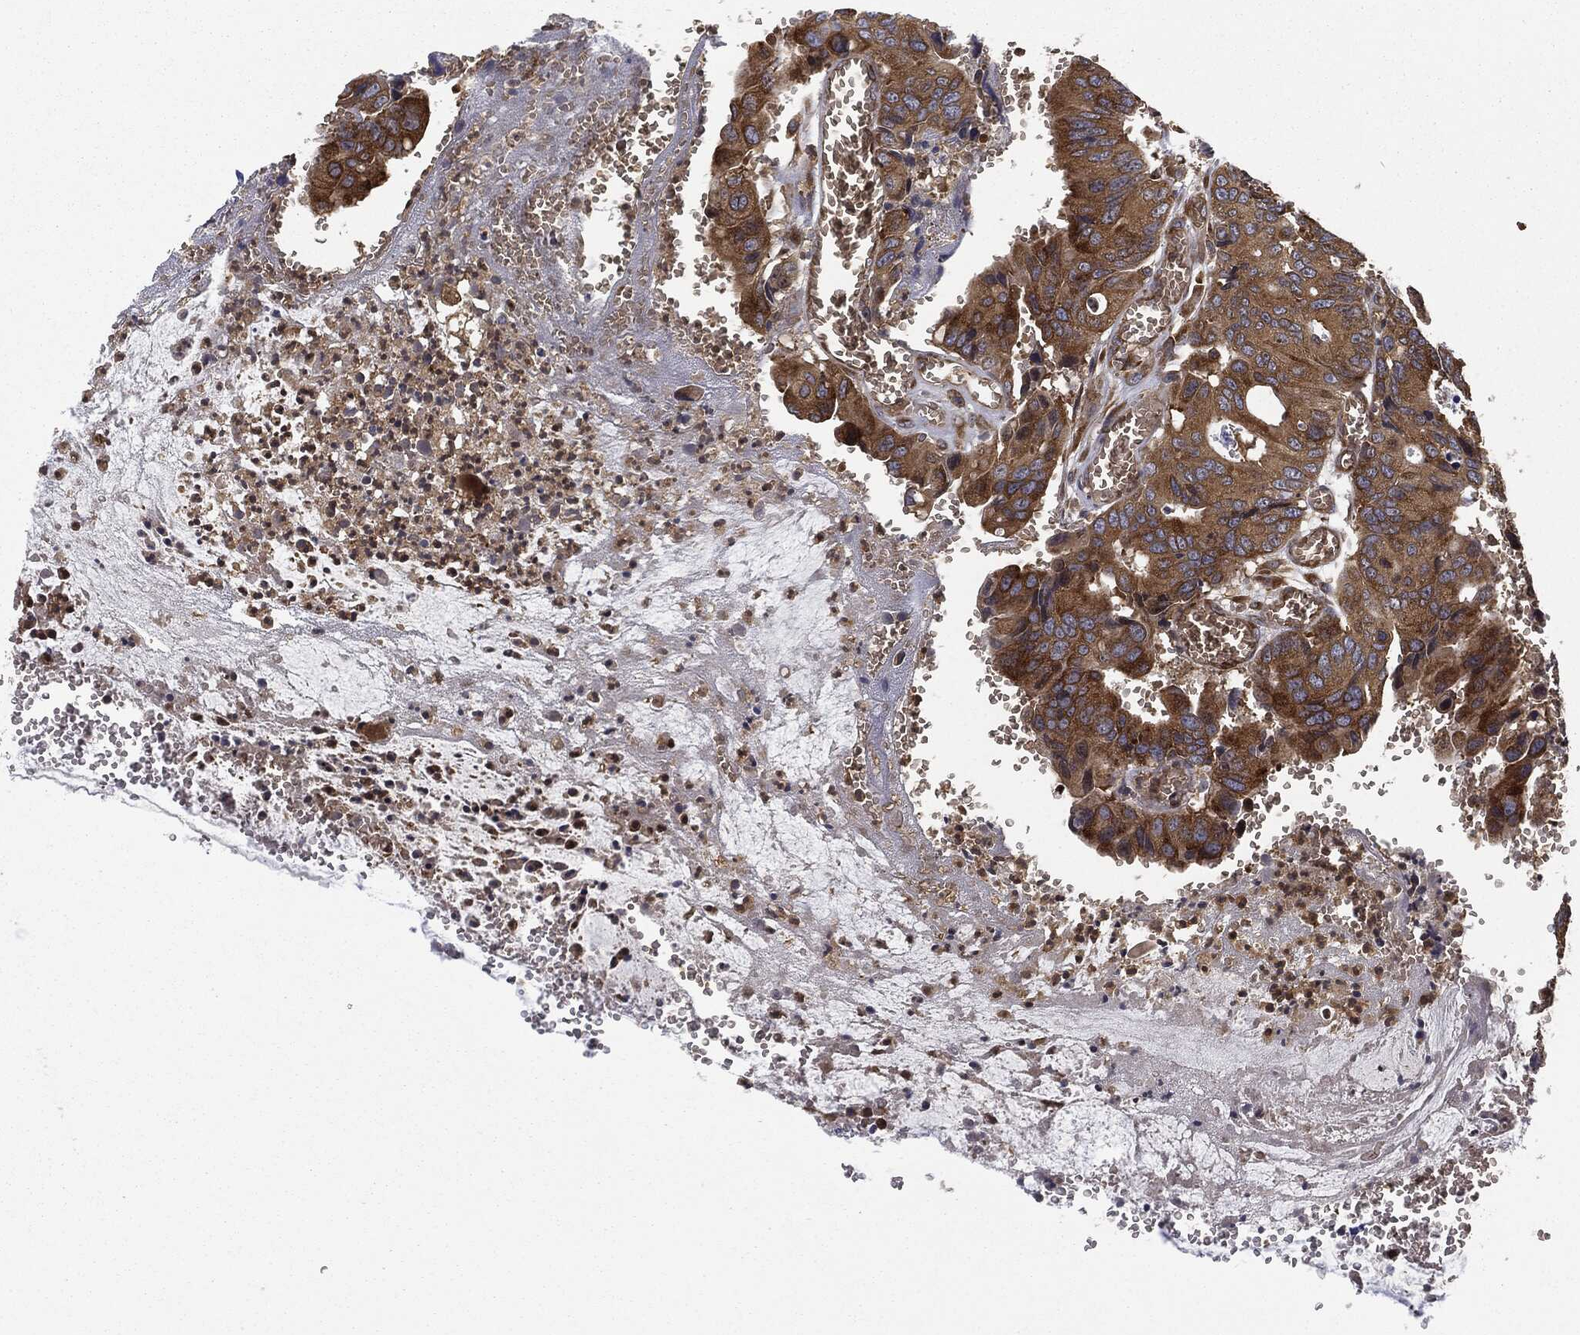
{"staining": {"intensity": "moderate", "quantity": ">75%", "location": "cytoplasmic/membranous"}, "tissue": "colorectal cancer", "cell_type": "Tumor cells", "image_type": "cancer", "snomed": [{"axis": "morphology", "description": "Adenocarcinoma, NOS"}, {"axis": "topography", "description": "Colon"}], "caption": "This photomicrograph displays IHC staining of colorectal cancer, with medium moderate cytoplasmic/membranous staining in about >75% of tumor cells.", "gene": "EIF2AK2", "patient": {"sex": "female", "age": 78}}